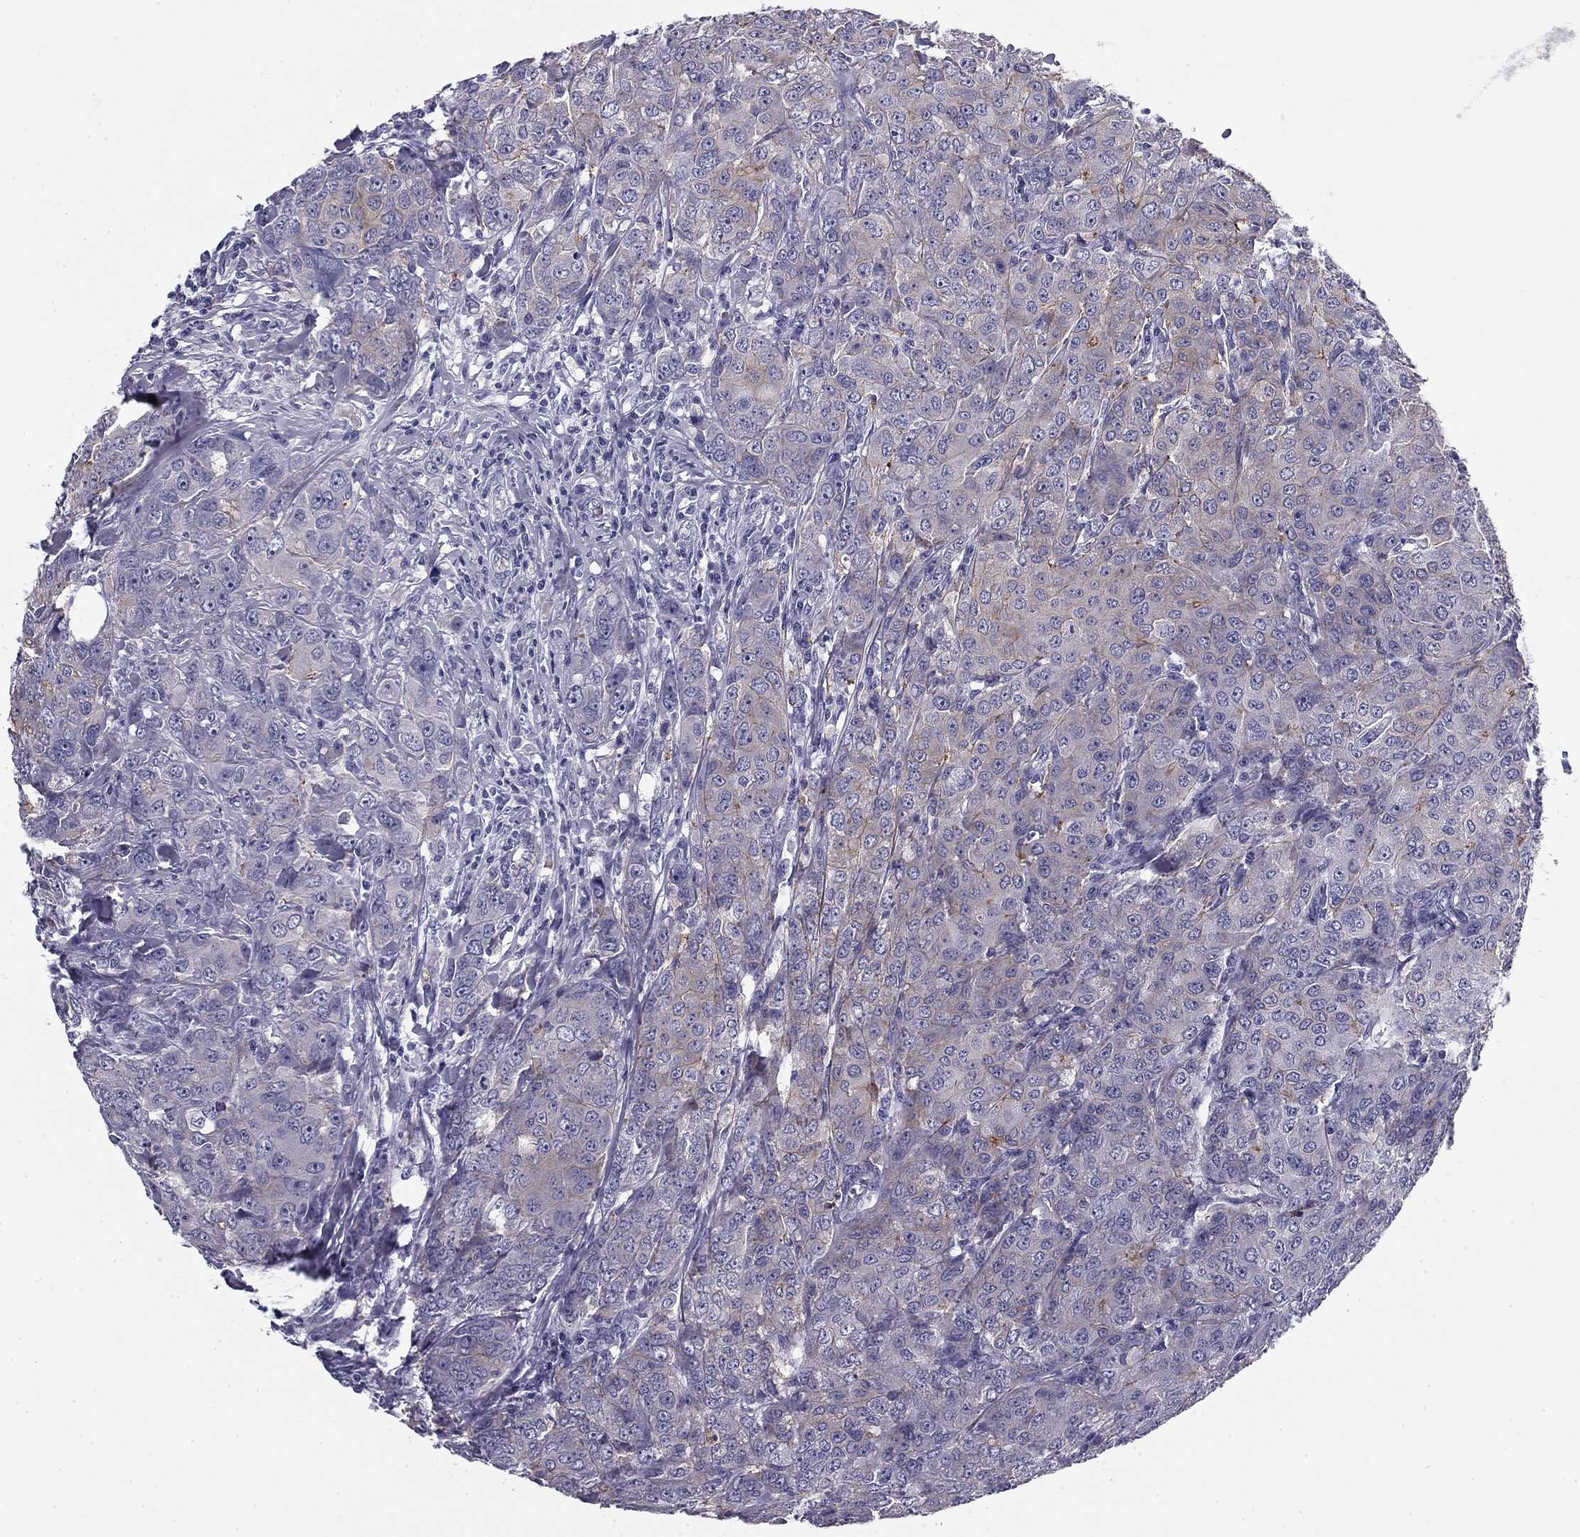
{"staining": {"intensity": "moderate", "quantity": "<25%", "location": "cytoplasmic/membranous"}, "tissue": "breast cancer", "cell_type": "Tumor cells", "image_type": "cancer", "snomed": [{"axis": "morphology", "description": "Duct carcinoma"}, {"axis": "topography", "description": "Breast"}], "caption": "Moderate cytoplasmic/membranous staining for a protein is appreciated in approximately <25% of tumor cells of breast cancer using immunohistochemistry (IHC).", "gene": "FLNC", "patient": {"sex": "female", "age": 43}}